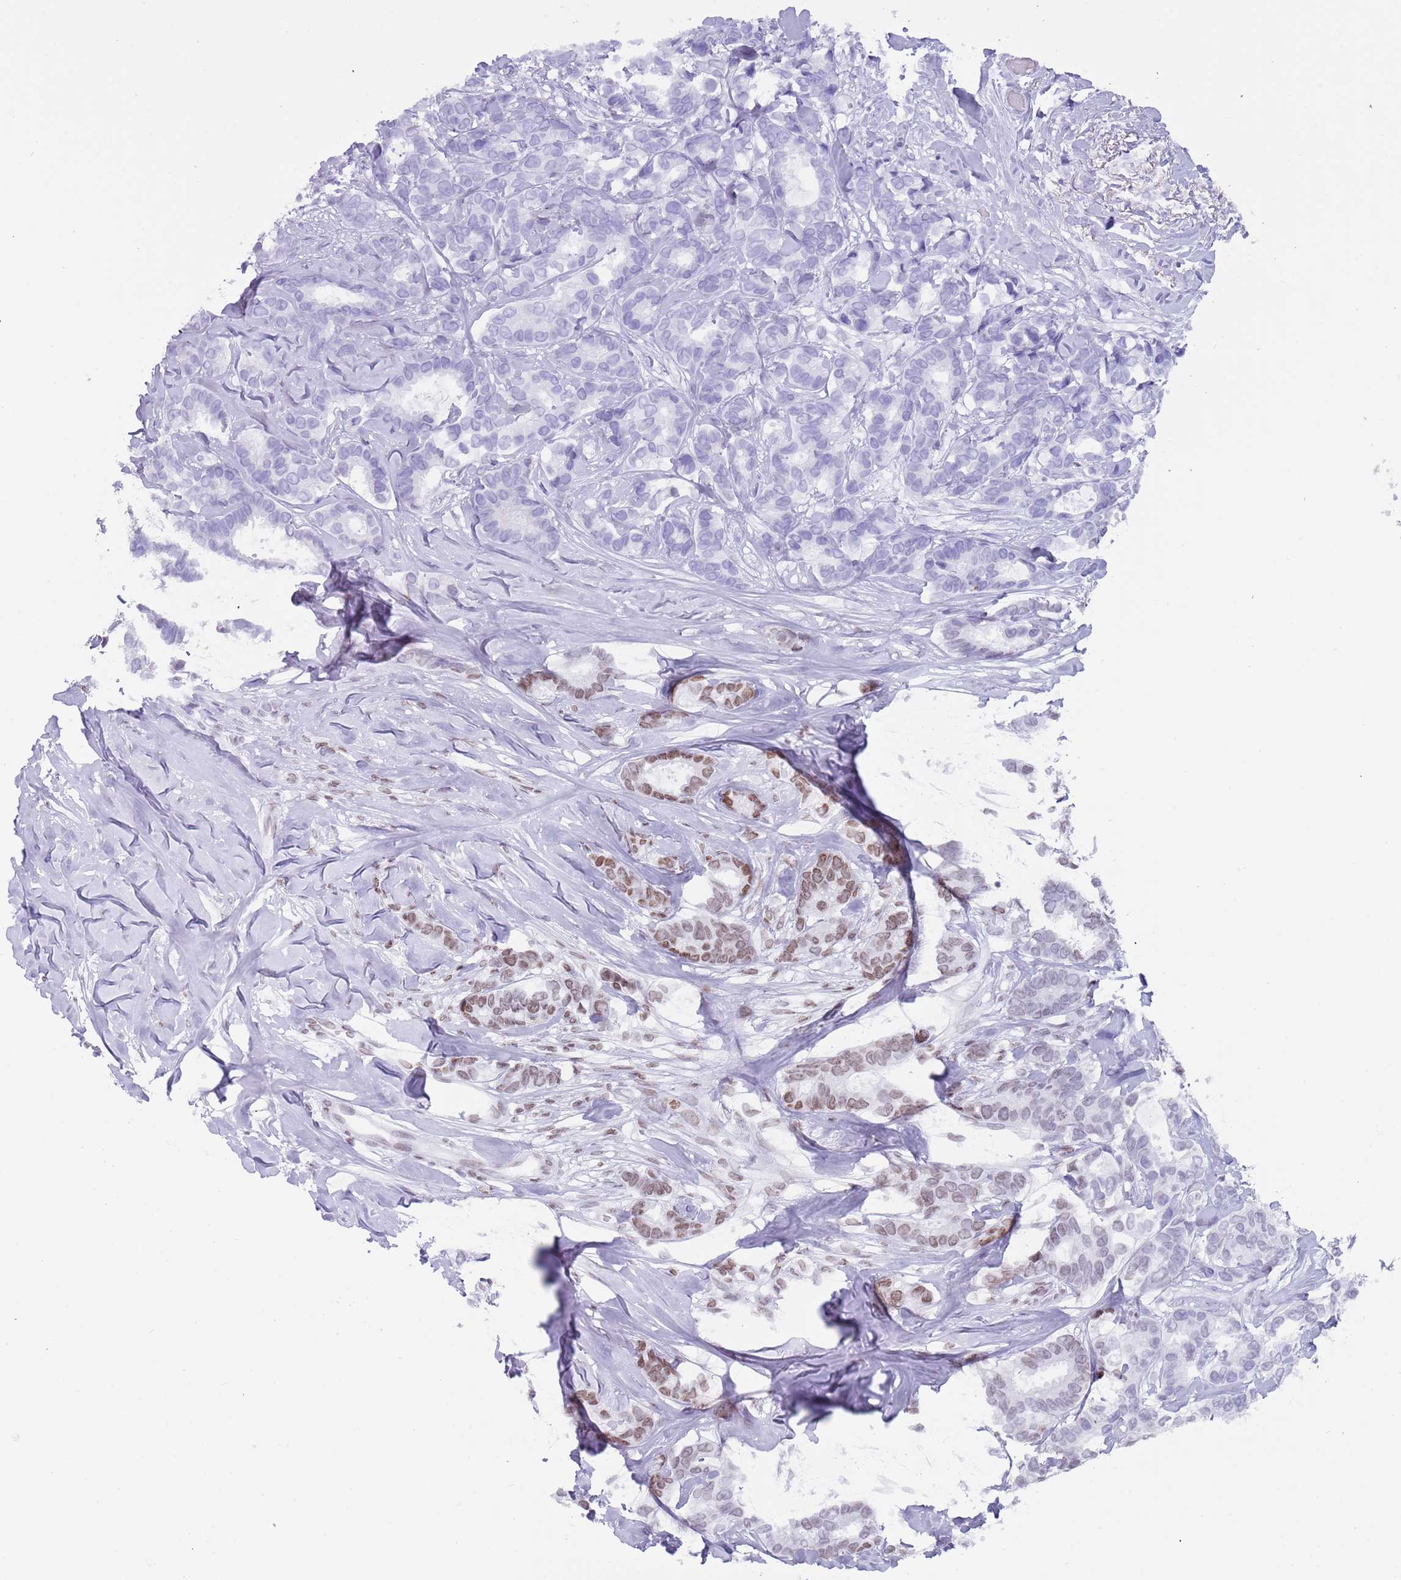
{"staining": {"intensity": "moderate", "quantity": "<25%", "location": "nuclear"}, "tissue": "breast cancer", "cell_type": "Tumor cells", "image_type": "cancer", "snomed": [{"axis": "morphology", "description": "Duct carcinoma"}, {"axis": "topography", "description": "Breast"}], "caption": "Immunohistochemical staining of human breast cancer (intraductal carcinoma) demonstrates low levels of moderate nuclear protein expression in approximately <25% of tumor cells. The staining is performed using DAB (3,3'-diaminobenzidine) brown chromogen to label protein expression. The nuclei are counter-stained blue using hematoxylin.", "gene": "HDAC8", "patient": {"sex": "female", "age": 87}}